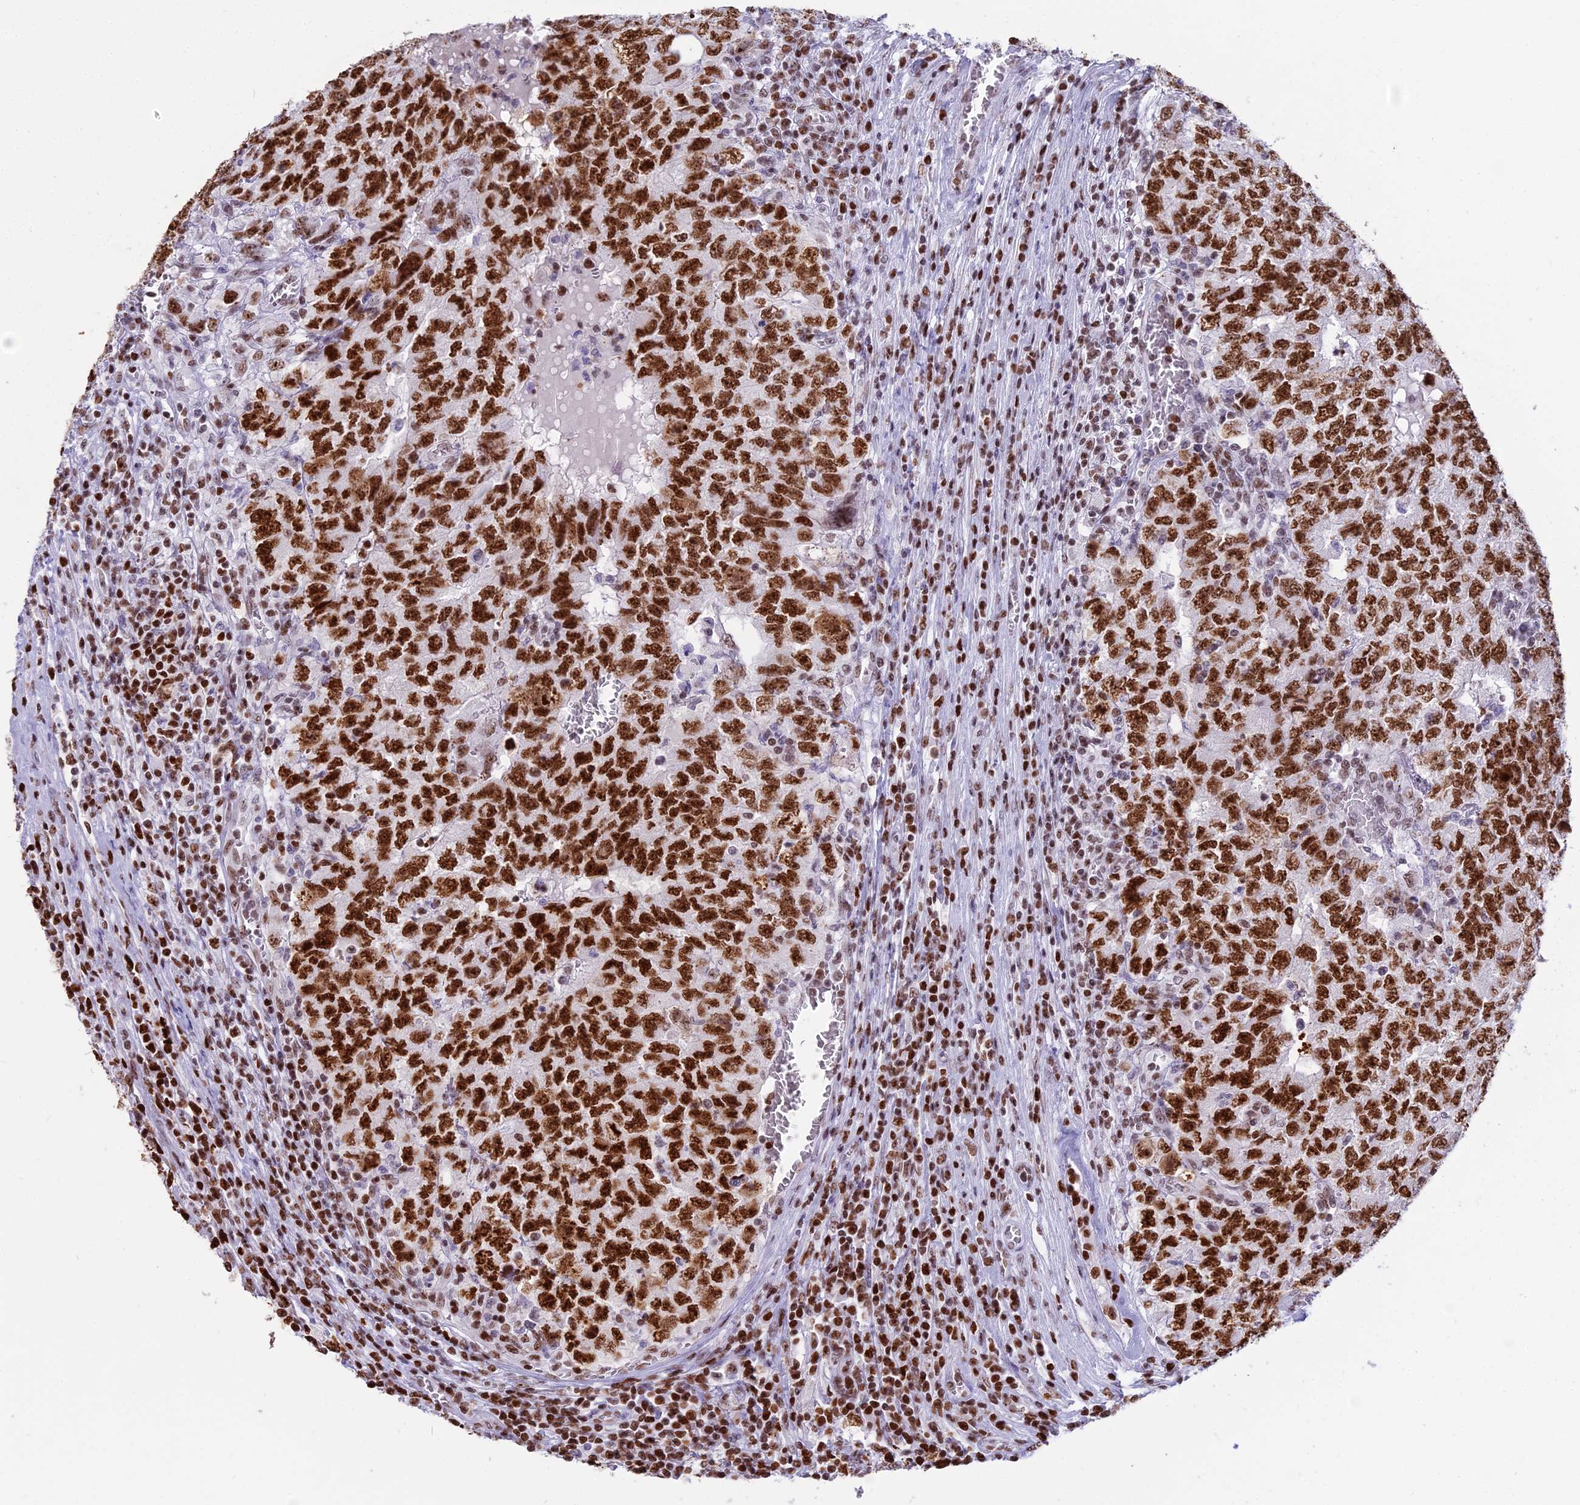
{"staining": {"intensity": "strong", "quantity": ">75%", "location": "nuclear"}, "tissue": "testis cancer", "cell_type": "Tumor cells", "image_type": "cancer", "snomed": [{"axis": "morphology", "description": "Carcinoma, Embryonal, NOS"}, {"axis": "topography", "description": "Testis"}], "caption": "High-magnification brightfield microscopy of embryonal carcinoma (testis) stained with DAB (brown) and counterstained with hematoxylin (blue). tumor cells exhibit strong nuclear expression is present in about>75% of cells. The staining was performed using DAB (3,3'-diaminobenzidine), with brown indicating positive protein expression. Nuclei are stained blue with hematoxylin.", "gene": "PARP1", "patient": {"sex": "male", "age": 34}}